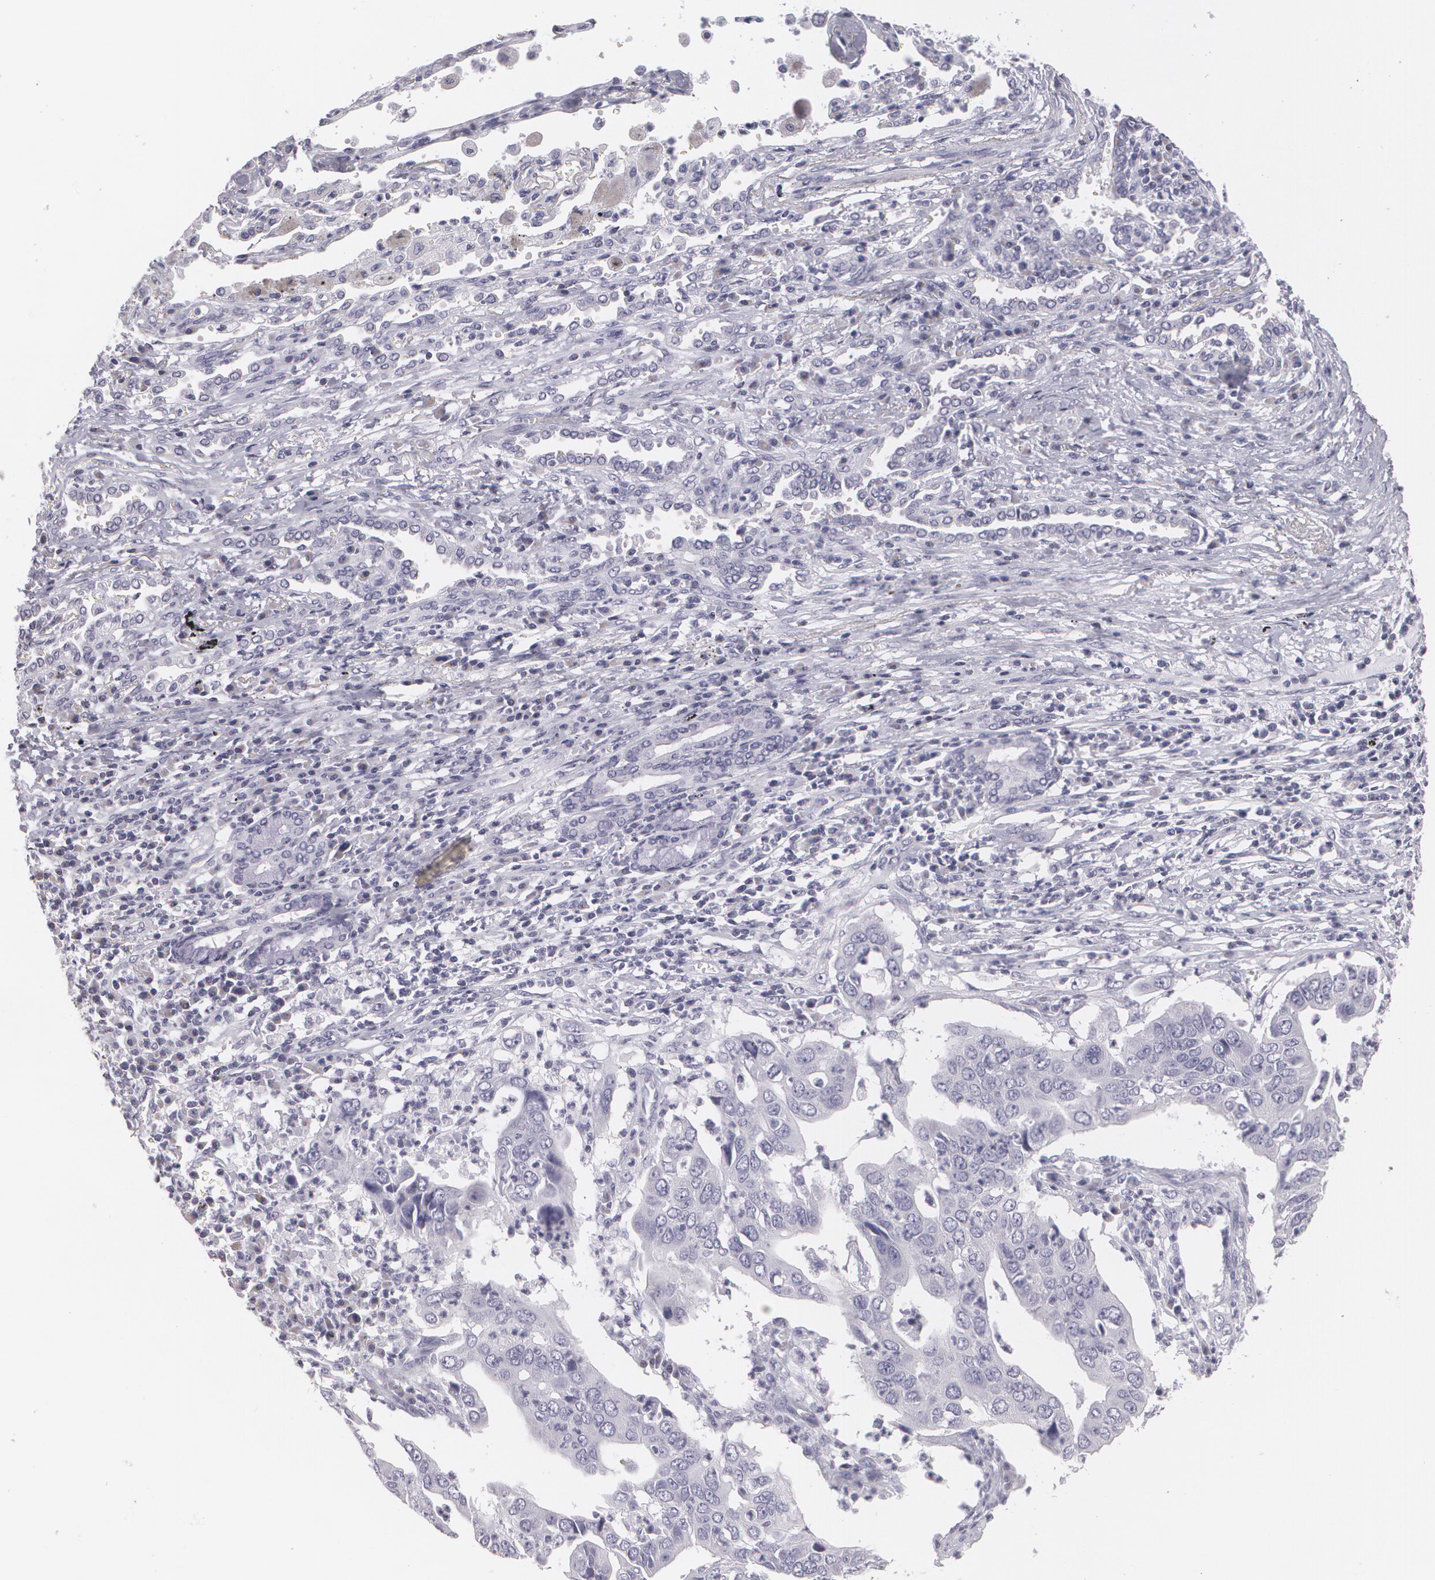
{"staining": {"intensity": "negative", "quantity": "none", "location": "none"}, "tissue": "lung cancer", "cell_type": "Tumor cells", "image_type": "cancer", "snomed": [{"axis": "morphology", "description": "Adenocarcinoma, NOS"}, {"axis": "topography", "description": "Lung"}], "caption": "Tumor cells are negative for brown protein staining in adenocarcinoma (lung).", "gene": "MBNL3", "patient": {"sex": "male", "age": 48}}